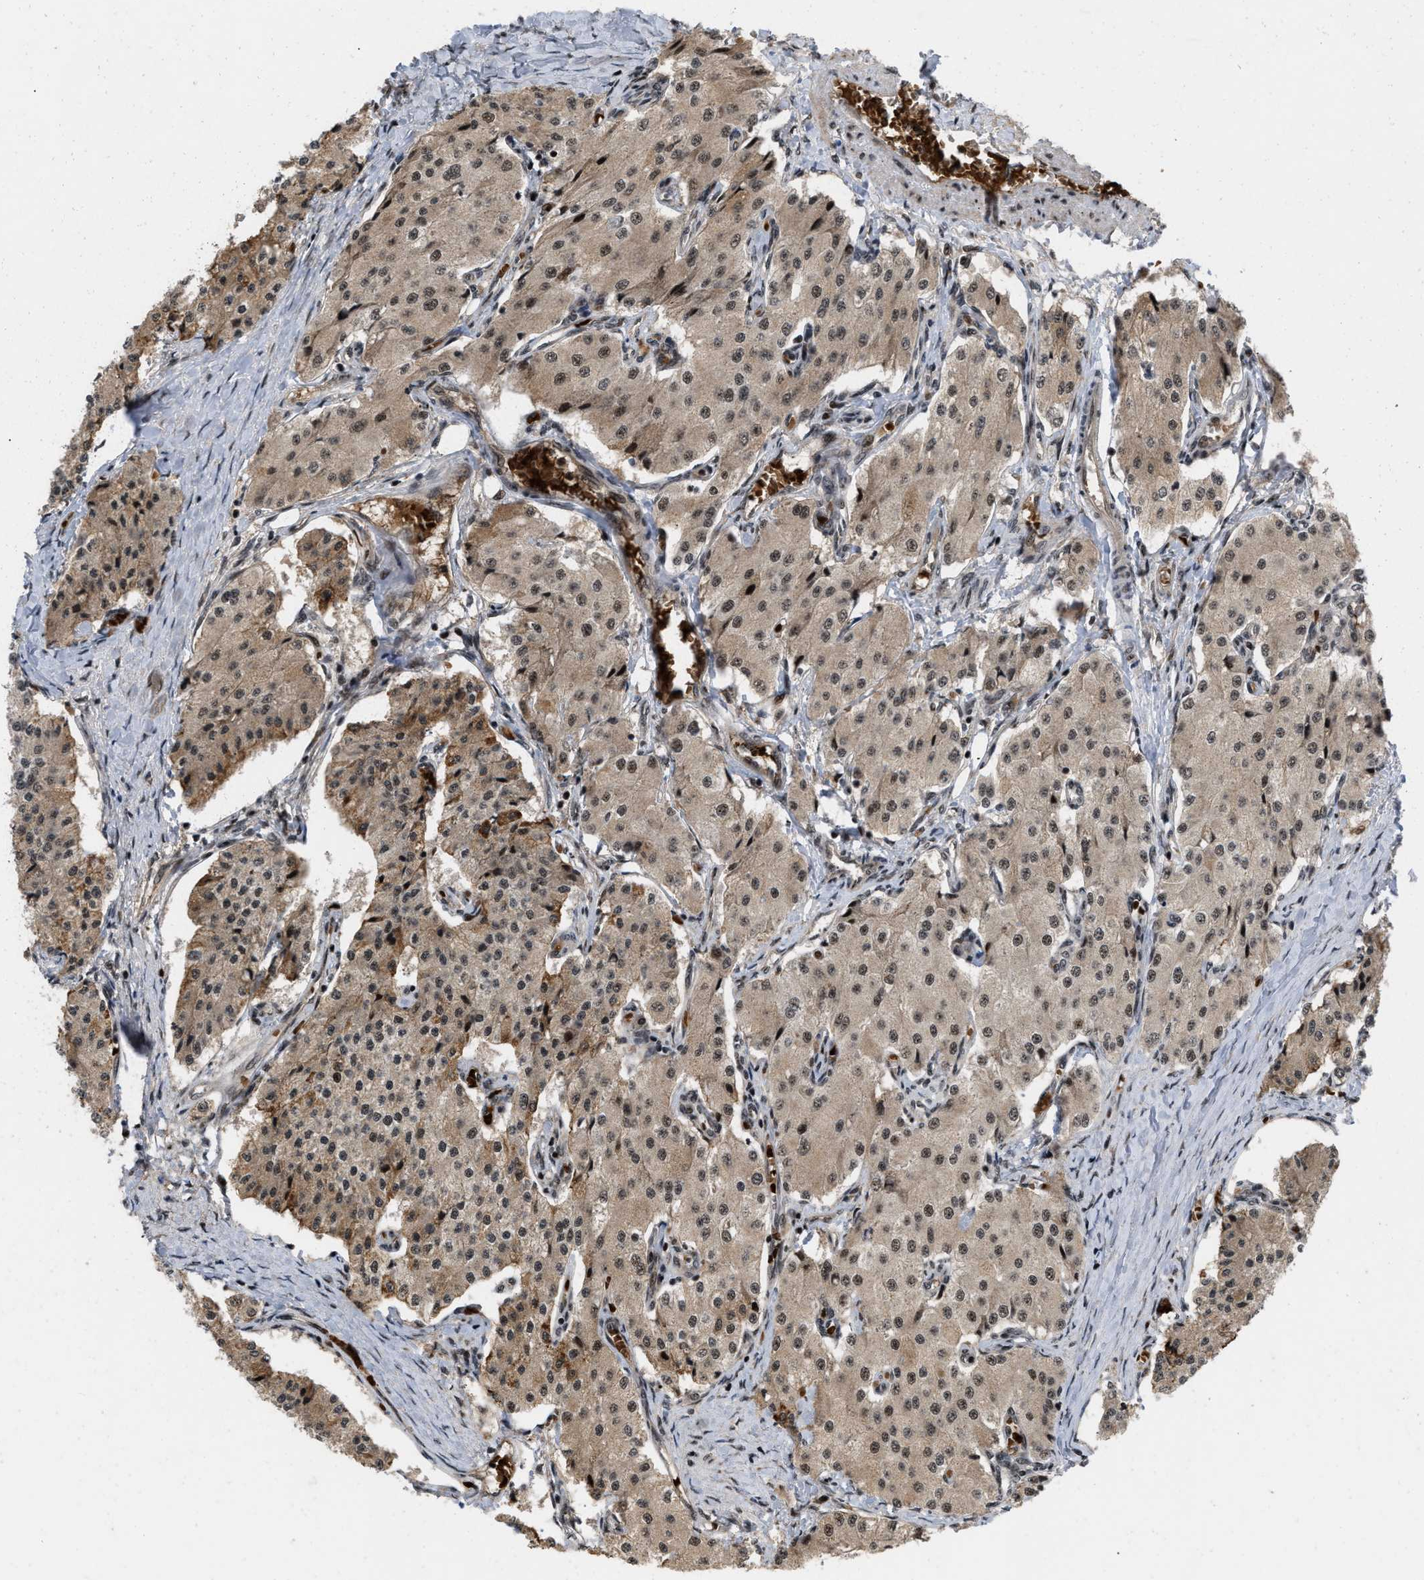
{"staining": {"intensity": "moderate", "quantity": ">75%", "location": "cytoplasmic/membranous,nuclear"}, "tissue": "carcinoid", "cell_type": "Tumor cells", "image_type": "cancer", "snomed": [{"axis": "morphology", "description": "Carcinoid, malignant, NOS"}, {"axis": "topography", "description": "Colon"}], "caption": "Carcinoid (malignant) stained for a protein exhibits moderate cytoplasmic/membranous and nuclear positivity in tumor cells.", "gene": "ANKRD11", "patient": {"sex": "female", "age": 52}}